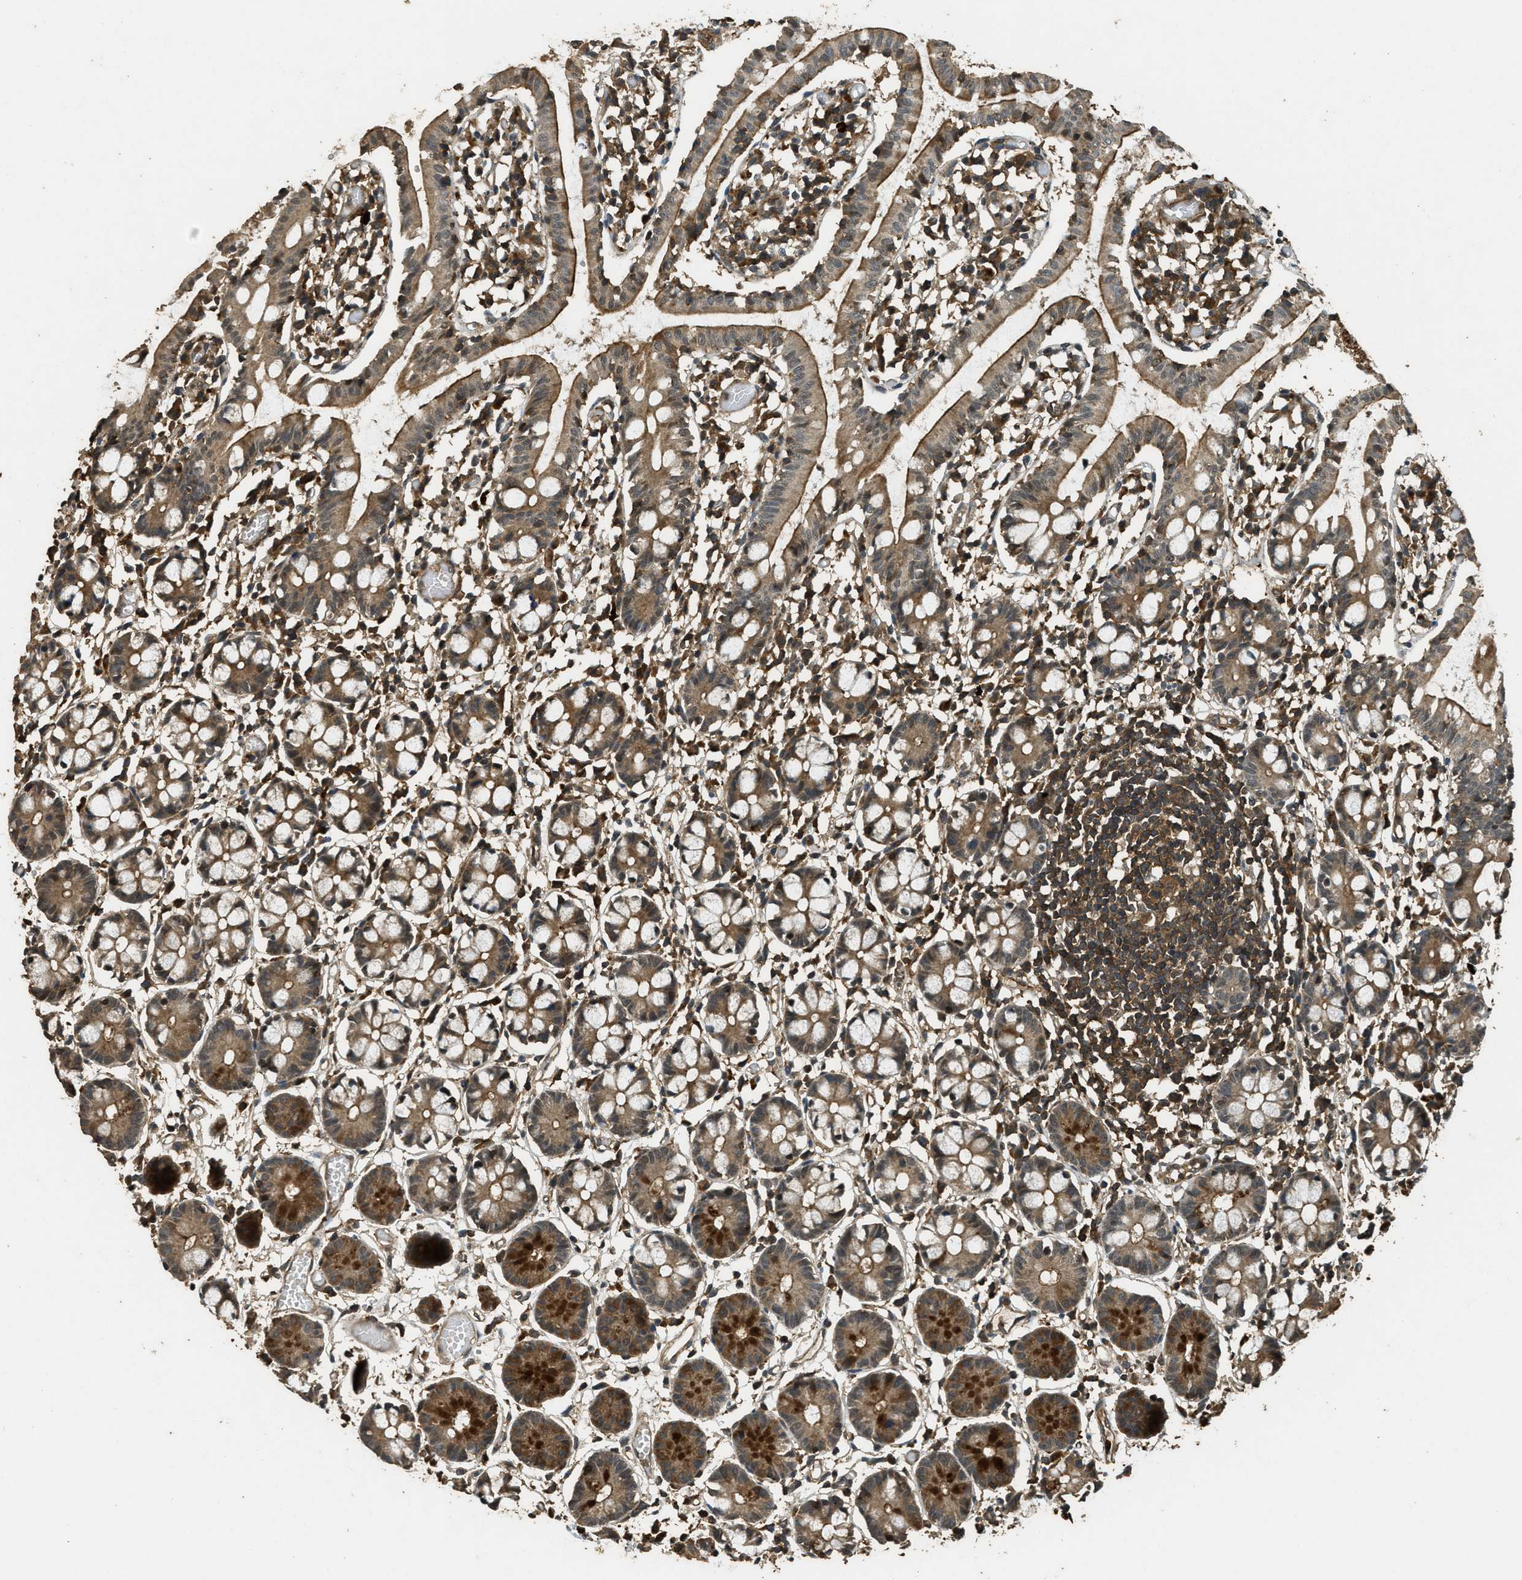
{"staining": {"intensity": "moderate", "quantity": ">75%", "location": "cytoplasmic/membranous"}, "tissue": "small intestine", "cell_type": "Glandular cells", "image_type": "normal", "snomed": [{"axis": "morphology", "description": "Normal tissue, NOS"}, {"axis": "morphology", "description": "Cystadenocarcinoma, serous, Metastatic site"}, {"axis": "topography", "description": "Small intestine"}], "caption": "High-power microscopy captured an immunohistochemistry micrograph of unremarkable small intestine, revealing moderate cytoplasmic/membranous expression in approximately >75% of glandular cells.", "gene": "PPP6R3", "patient": {"sex": "female", "age": 61}}